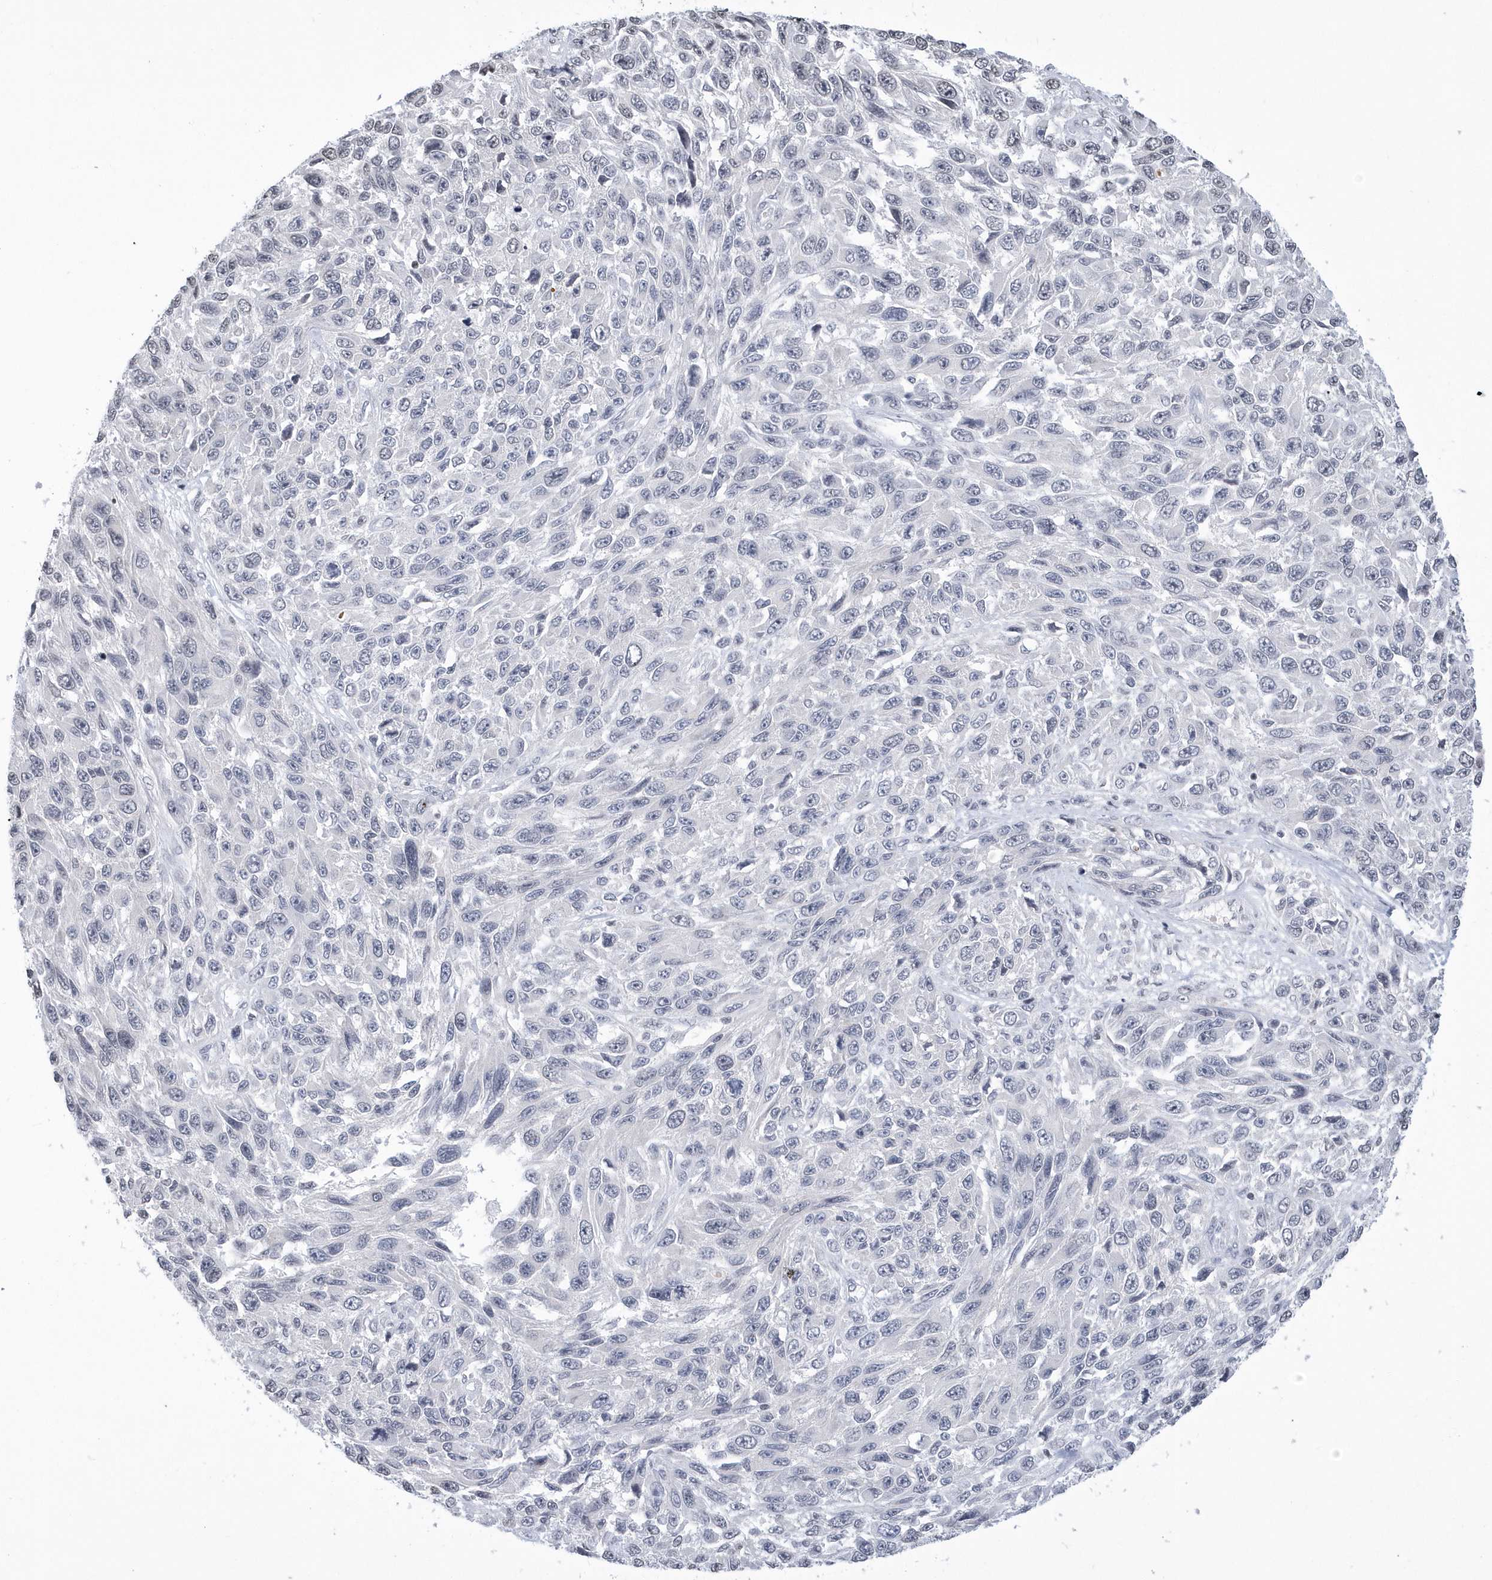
{"staining": {"intensity": "negative", "quantity": "none", "location": "none"}, "tissue": "melanoma", "cell_type": "Tumor cells", "image_type": "cancer", "snomed": [{"axis": "morphology", "description": "Malignant melanoma, NOS"}, {"axis": "topography", "description": "Skin"}], "caption": "Micrograph shows no significant protein positivity in tumor cells of malignant melanoma. (Brightfield microscopy of DAB immunohistochemistry (IHC) at high magnification).", "gene": "VWA5B2", "patient": {"sex": "female", "age": 96}}